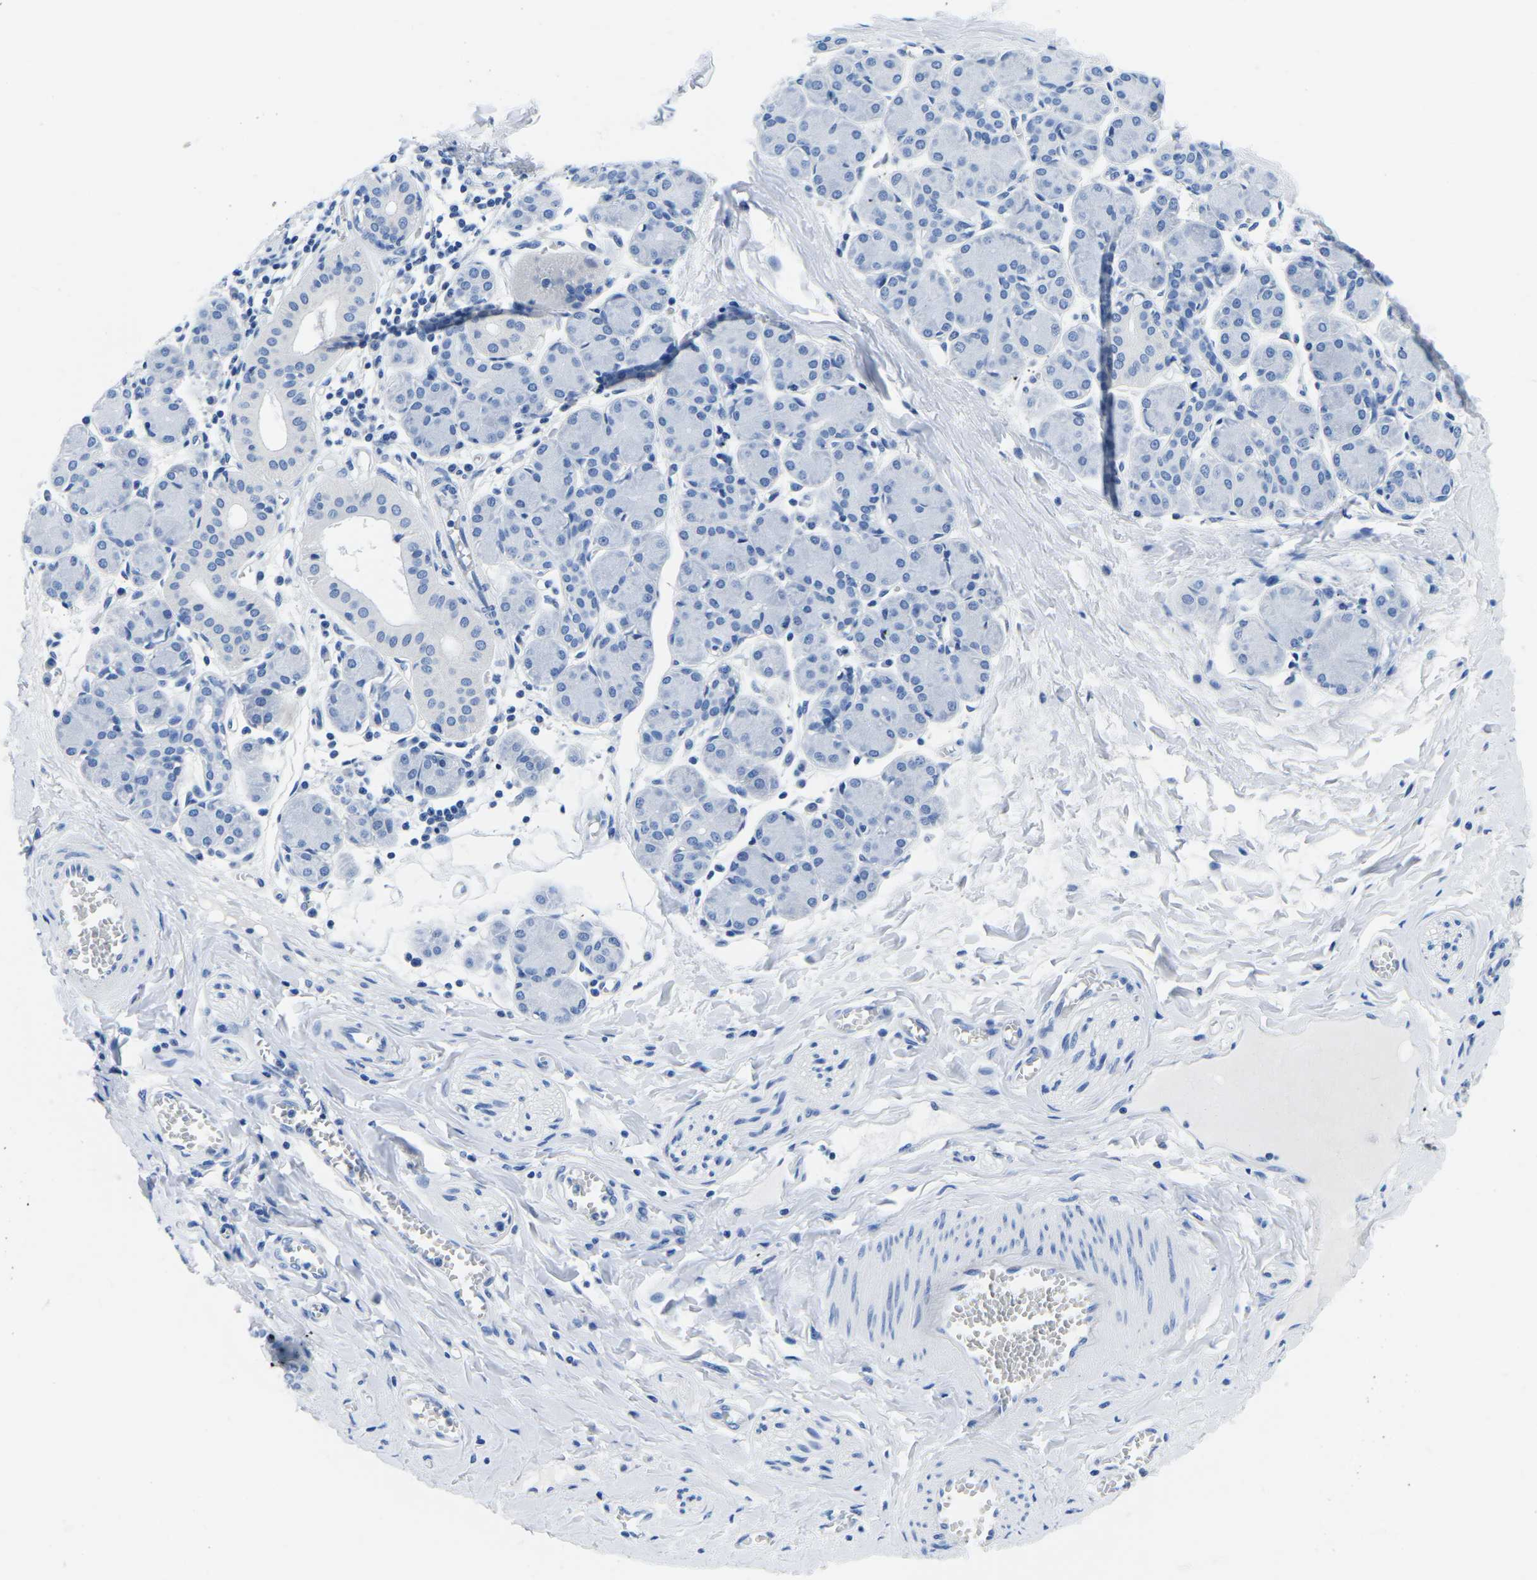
{"staining": {"intensity": "negative", "quantity": "none", "location": "none"}, "tissue": "salivary gland", "cell_type": "Glandular cells", "image_type": "normal", "snomed": [{"axis": "morphology", "description": "Normal tissue, NOS"}, {"axis": "morphology", "description": "Inflammation, NOS"}, {"axis": "topography", "description": "Lymph node"}, {"axis": "topography", "description": "Salivary gland"}], "caption": "A photomicrograph of salivary gland stained for a protein exhibits no brown staining in glandular cells. (DAB (3,3'-diaminobenzidine) immunohistochemistry (IHC), high magnification).", "gene": "CYP1A2", "patient": {"sex": "male", "age": 3}}